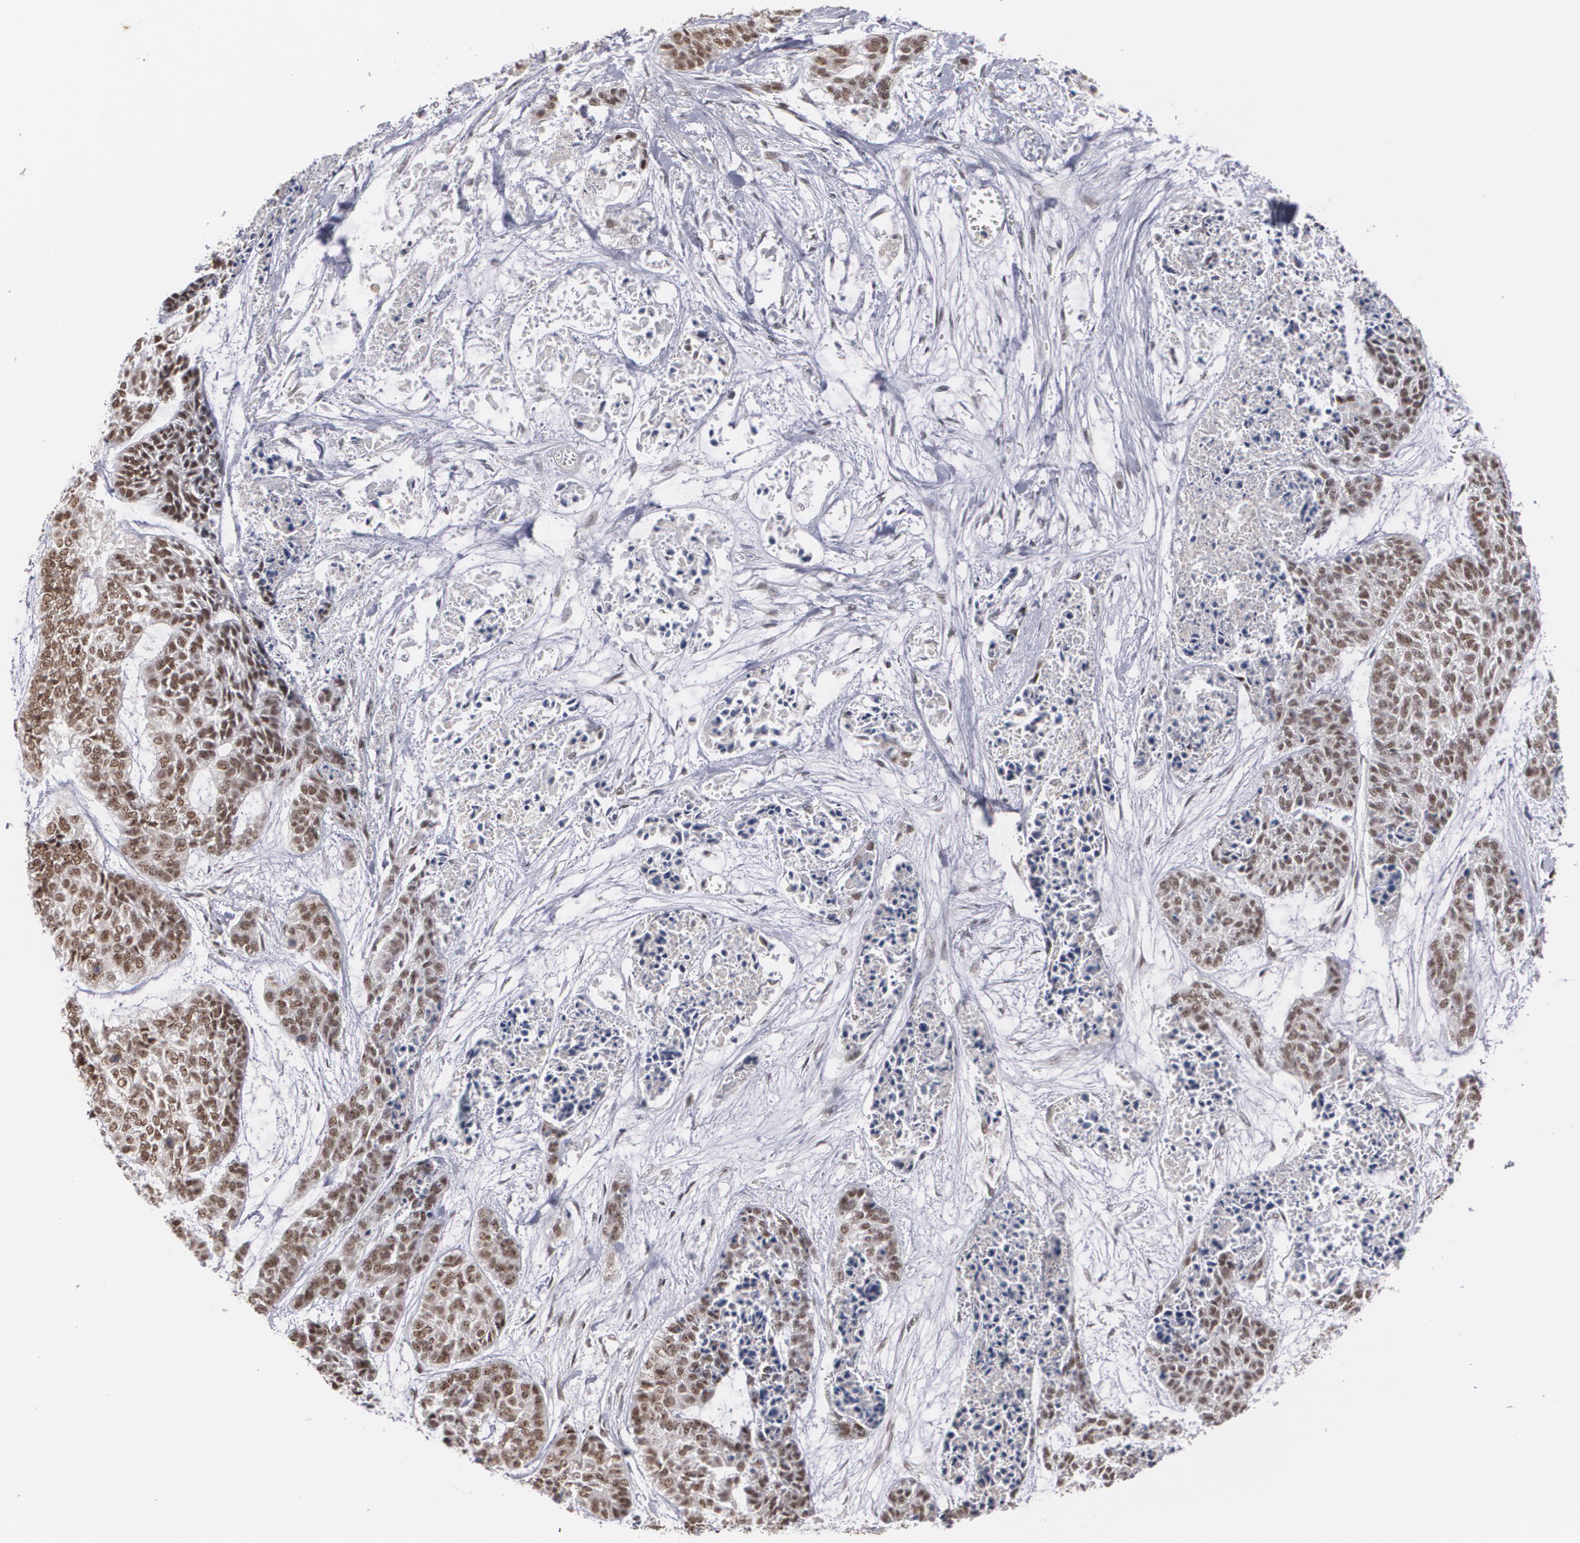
{"staining": {"intensity": "moderate", "quantity": ">75%", "location": "nuclear"}, "tissue": "skin cancer", "cell_type": "Tumor cells", "image_type": "cancer", "snomed": [{"axis": "morphology", "description": "Basal cell carcinoma"}, {"axis": "topography", "description": "Skin"}], "caption": "Approximately >75% of tumor cells in human basal cell carcinoma (skin) exhibit moderate nuclear protein positivity as visualized by brown immunohistochemical staining.", "gene": "ZNF234", "patient": {"sex": "female", "age": 64}}